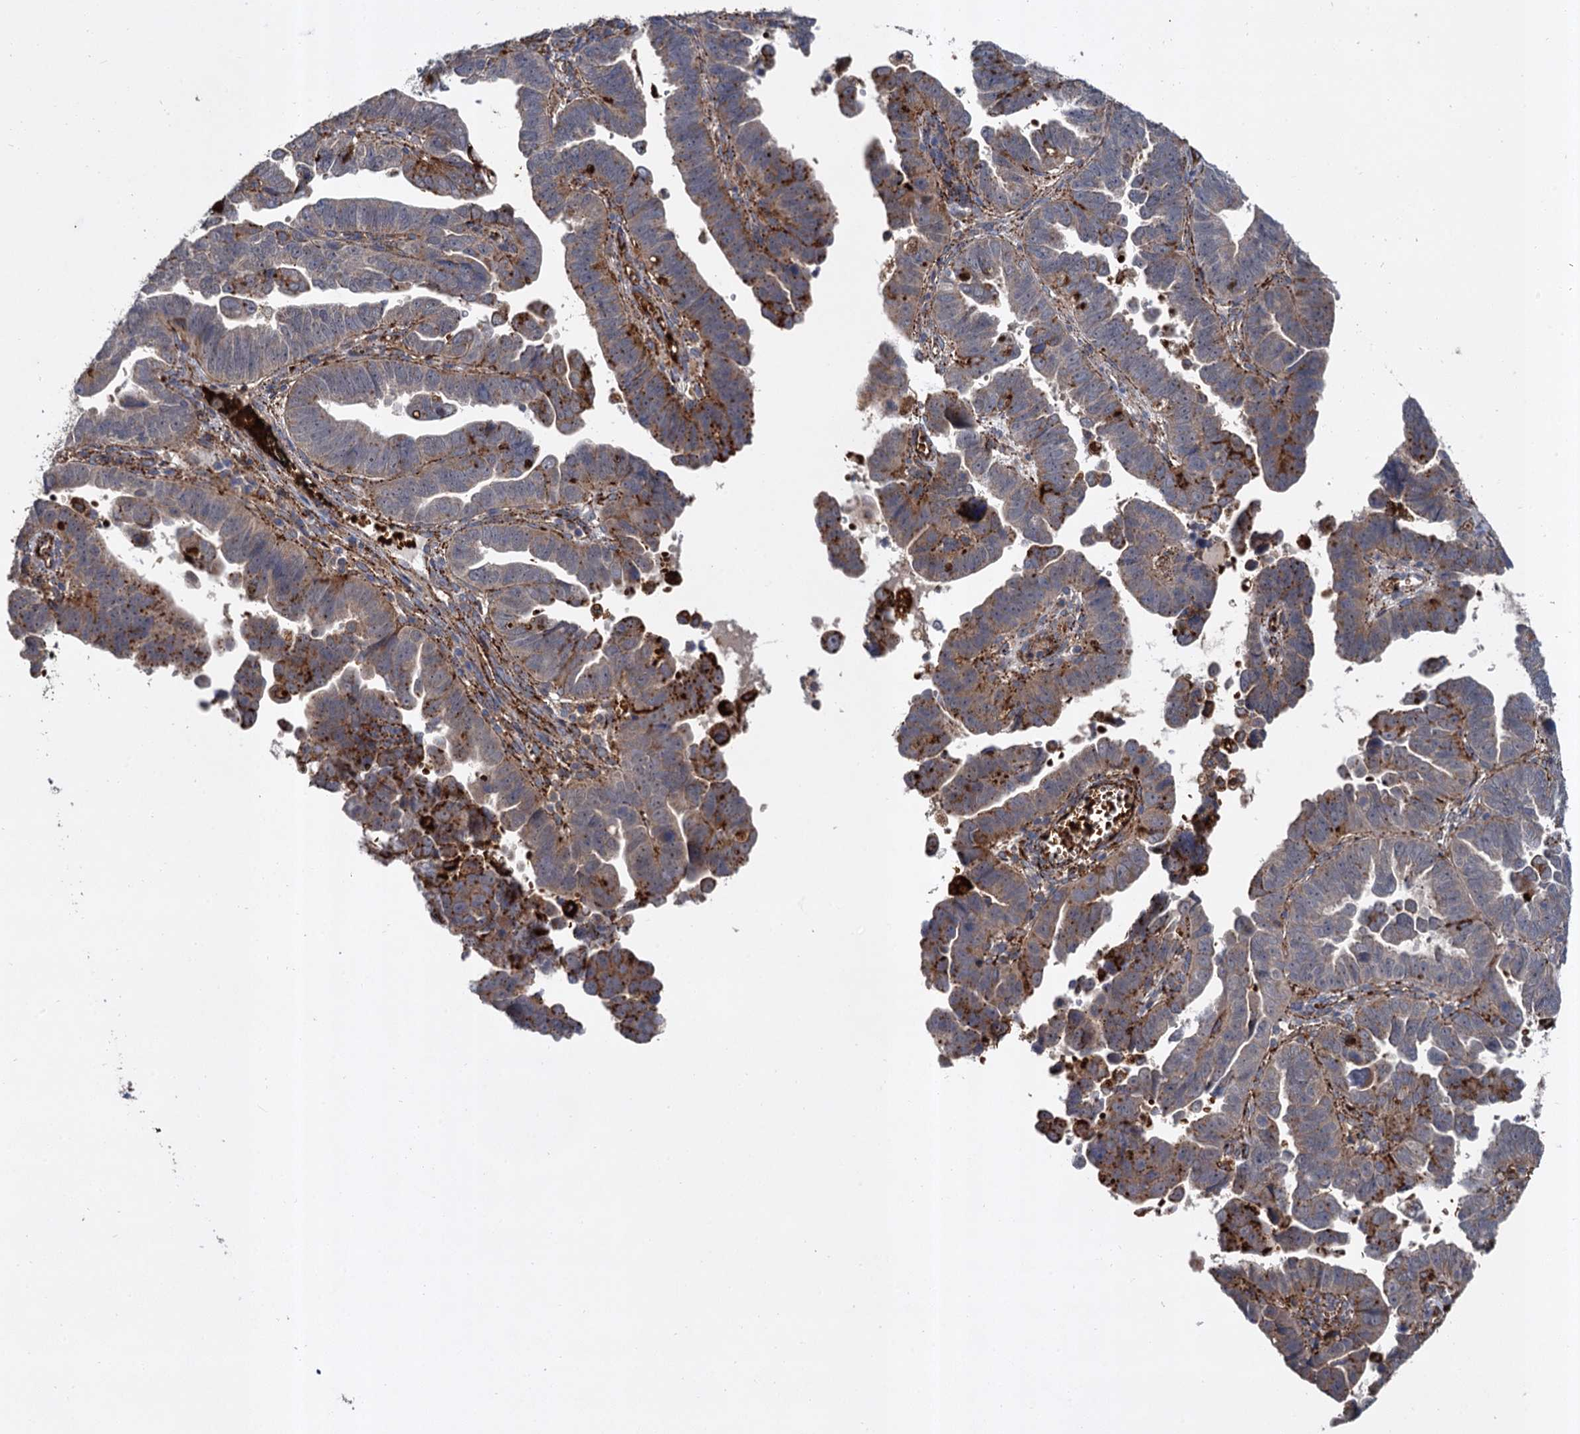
{"staining": {"intensity": "strong", "quantity": "25%-75%", "location": "cytoplasmic/membranous"}, "tissue": "endometrial cancer", "cell_type": "Tumor cells", "image_type": "cancer", "snomed": [{"axis": "morphology", "description": "Adenocarcinoma, NOS"}, {"axis": "topography", "description": "Endometrium"}], "caption": "Immunohistochemistry (IHC) staining of endometrial adenocarcinoma, which shows high levels of strong cytoplasmic/membranous positivity in approximately 25%-75% of tumor cells indicating strong cytoplasmic/membranous protein expression. The staining was performed using DAB (3,3'-diaminobenzidine) (brown) for protein detection and nuclei were counterstained in hematoxylin (blue).", "gene": "GBA1", "patient": {"sex": "female", "age": 75}}